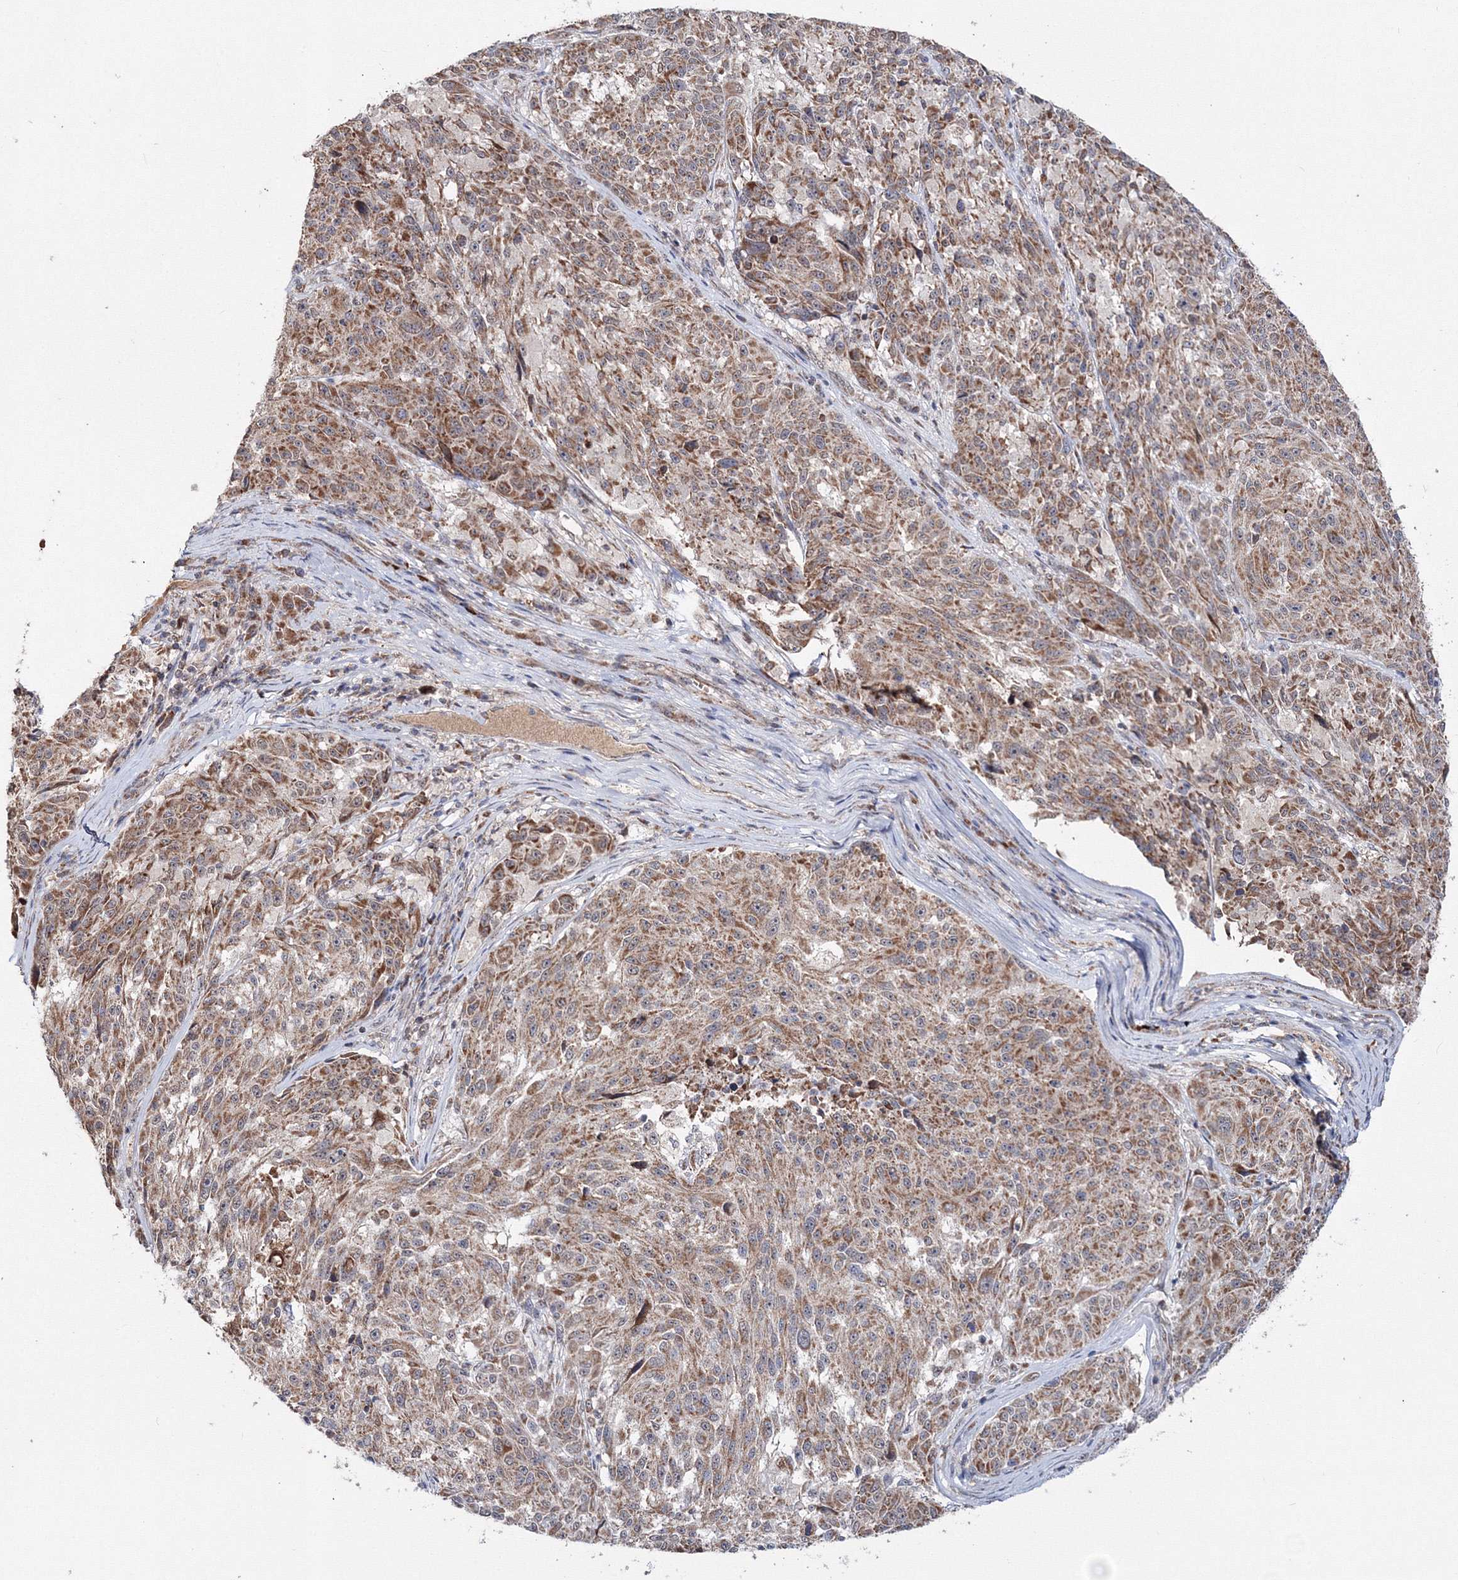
{"staining": {"intensity": "moderate", "quantity": ">75%", "location": "cytoplasmic/membranous"}, "tissue": "melanoma", "cell_type": "Tumor cells", "image_type": "cancer", "snomed": [{"axis": "morphology", "description": "Malignant melanoma, NOS"}, {"axis": "topography", "description": "Skin"}], "caption": "Melanoma stained with DAB (3,3'-diaminobenzidine) immunohistochemistry (IHC) demonstrates medium levels of moderate cytoplasmic/membranous staining in about >75% of tumor cells.", "gene": "PEX13", "patient": {"sex": "male", "age": 53}}